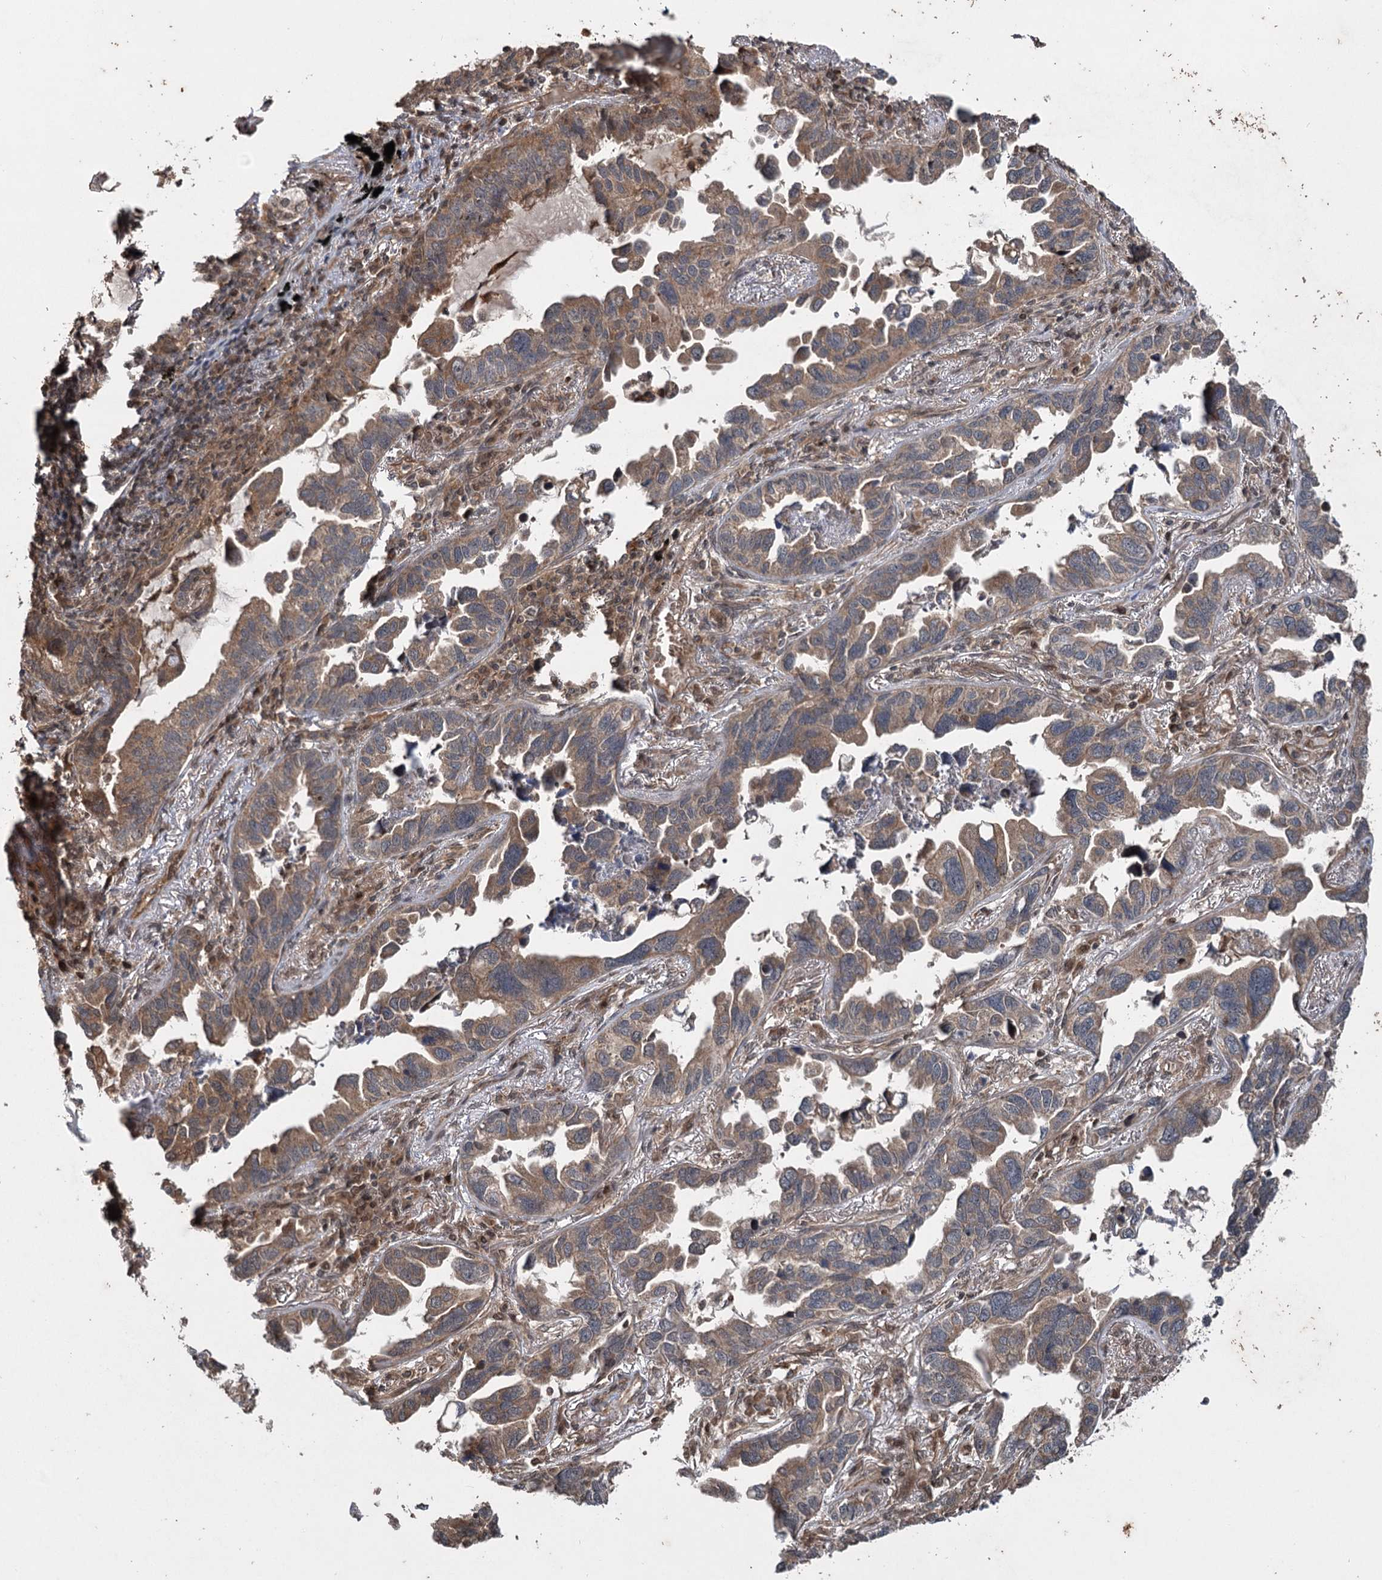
{"staining": {"intensity": "moderate", "quantity": ">75%", "location": "cytoplasmic/membranous"}, "tissue": "lung cancer", "cell_type": "Tumor cells", "image_type": "cancer", "snomed": [{"axis": "morphology", "description": "Adenocarcinoma, NOS"}, {"axis": "topography", "description": "Lung"}], "caption": "Protein staining exhibits moderate cytoplasmic/membranous positivity in approximately >75% of tumor cells in lung adenocarcinoma. Nuclei are stained in blue.", "gene": "INSIG2", "patient": {"sex": "male", "age": 67}}